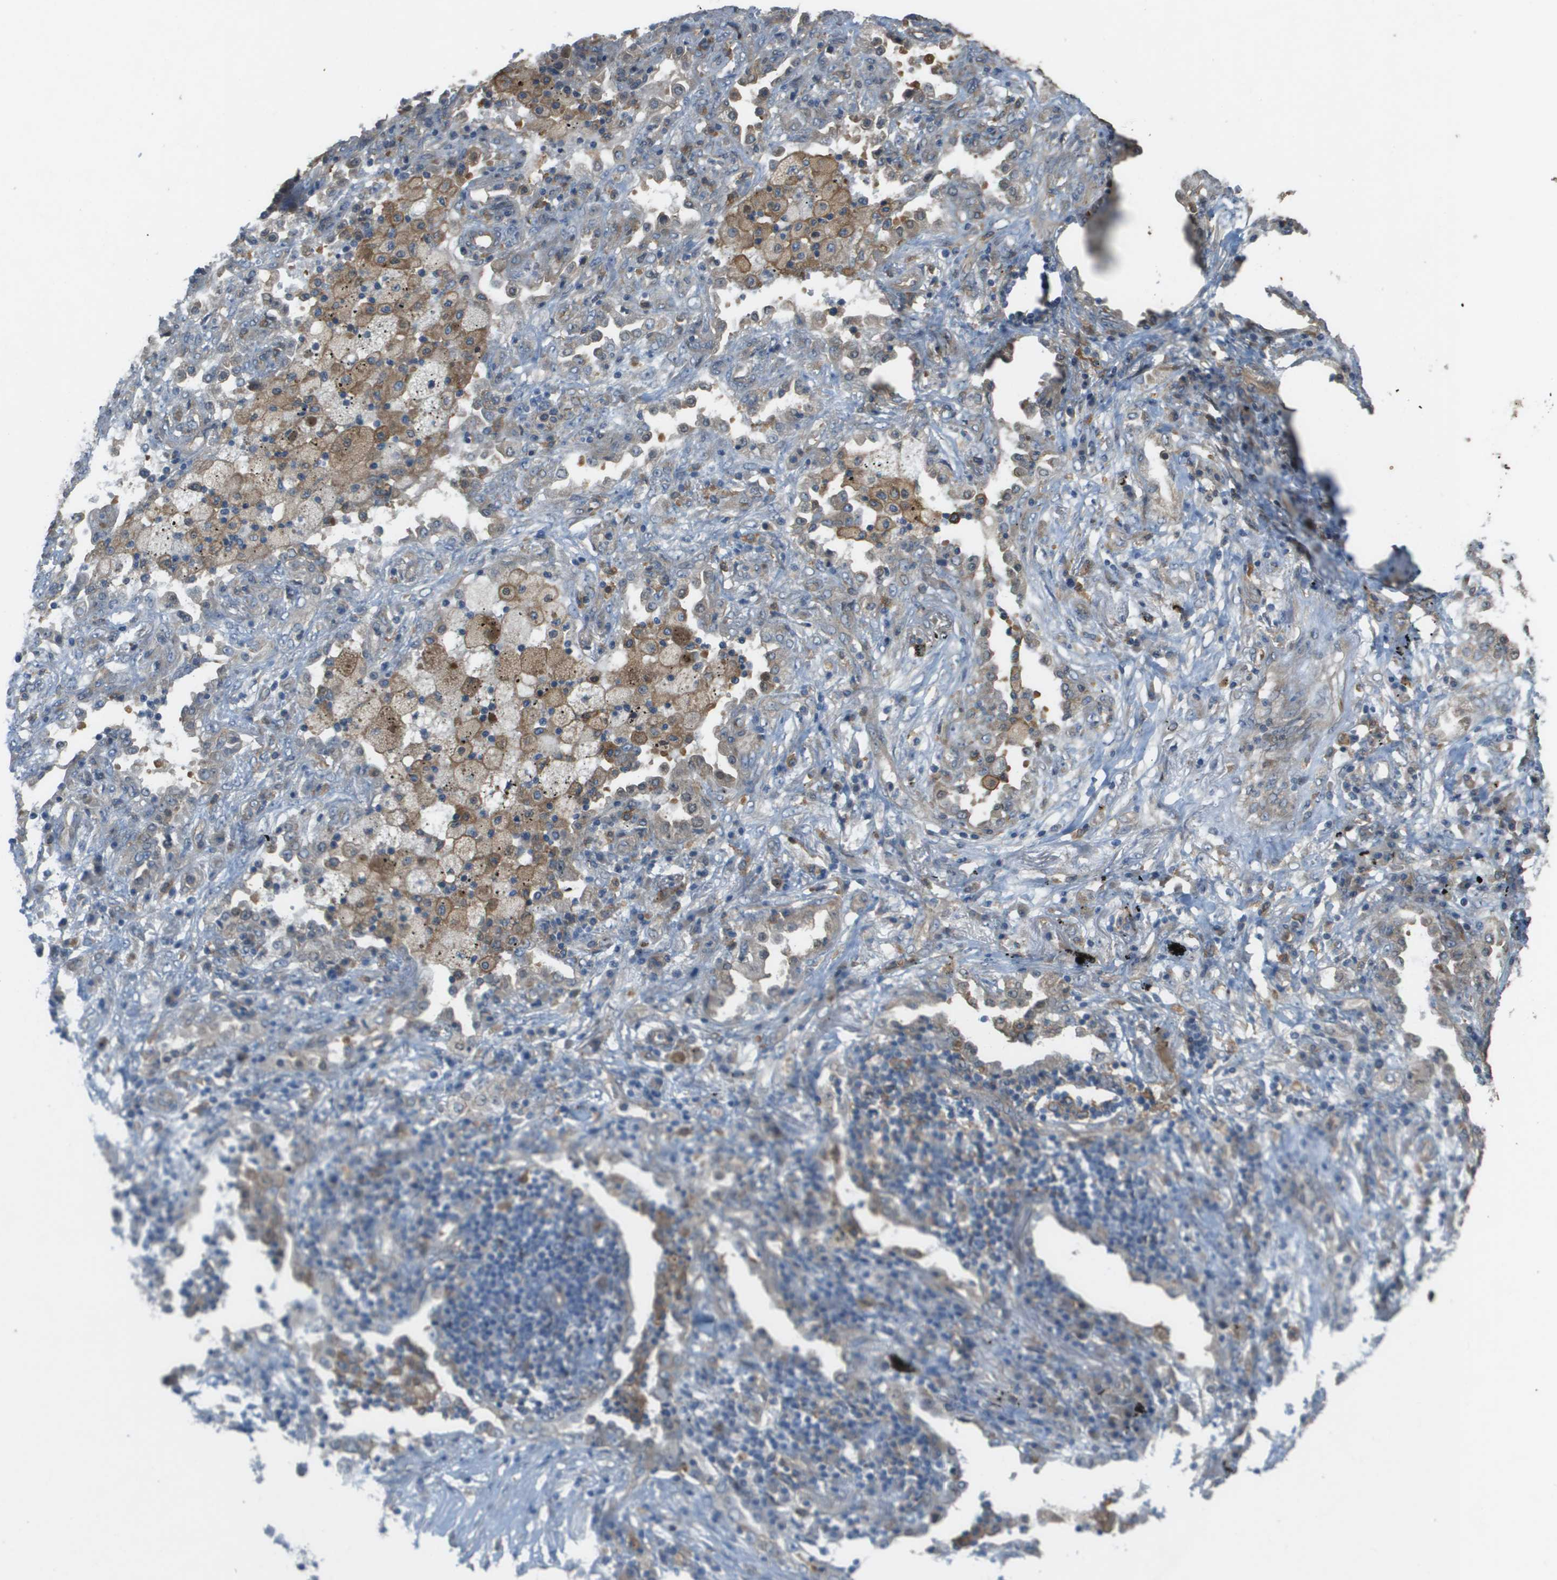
{"staining": {"intensity": "negative", "quantity": "none", "location": "none"}, "tissue": "lung cancer", "cell_type": "Tumor cells", "image_type": "cancer", "snomed": [{"axis": "morphology", "description": "Squamous cell carcinoma, NOS"}, {"axis": "topography", "description": "Lung"}], "caption": "Photomicrograph shows no significant protein expression in tumor cells of lung cancer.", "gene": "CORO1B", "patient": {"sex": "female", "age": 63}}